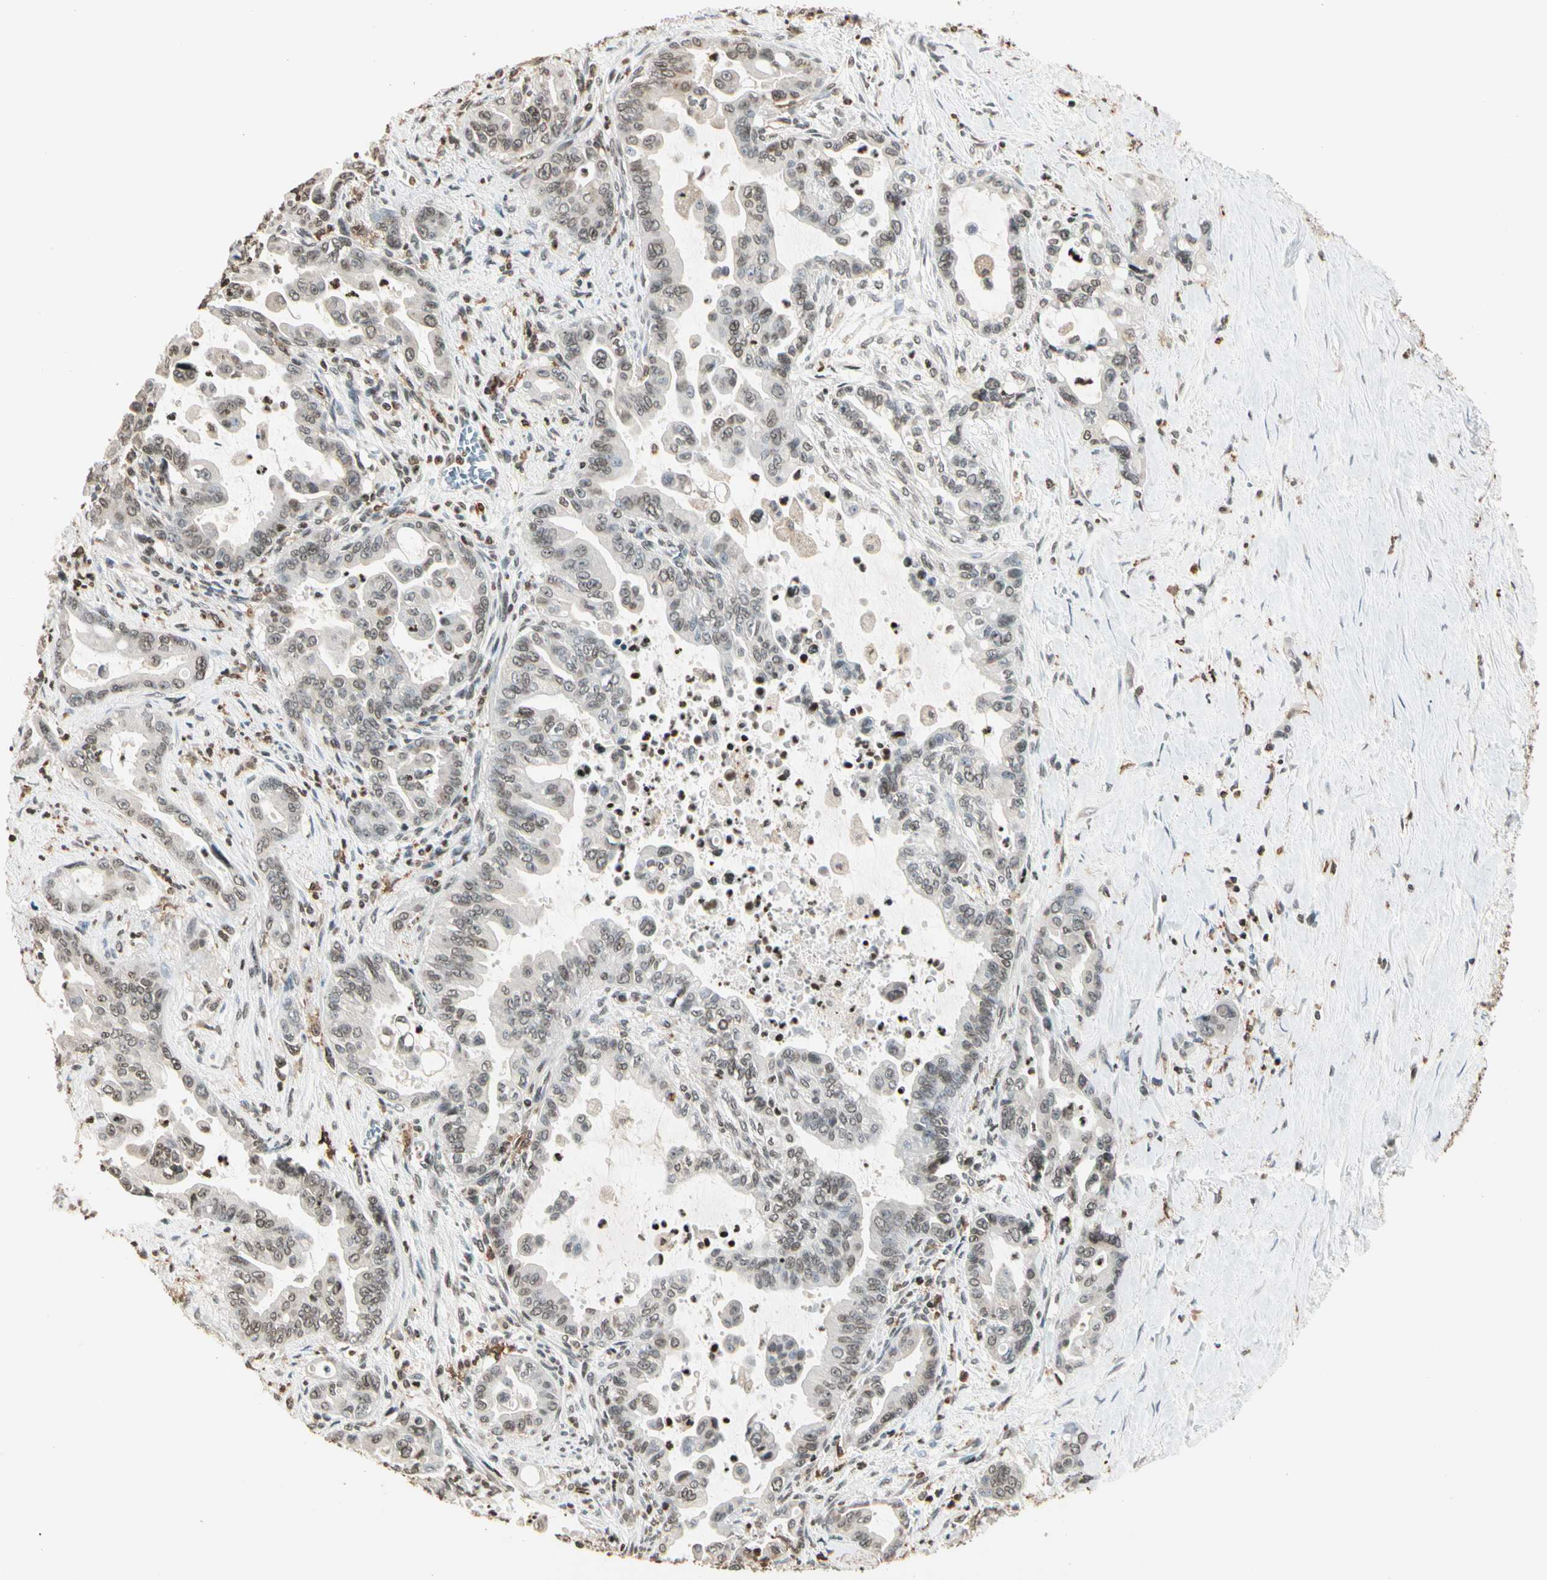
{"staining": {"intensity": "weak", "quantity": "25%-75%", "location": "nuclear"}, "tissue": "pancreatic cancer", "cell_type": "Tumor cells", "image_type": "cancer", "snomed": [{"axis": "morphology", "description": "Adenocarcinoma, NOS"}, {"axis": "topography", "description": "Pancreas"}], "caption": "This image exhibits immunohistochemistry staining of human pancreatic adenocarcinoma, with low weak nuclear positivity in about 25%-75% of tumor cells.", "gene": "FER", "patient": {"sex": "male", "age": 70}}